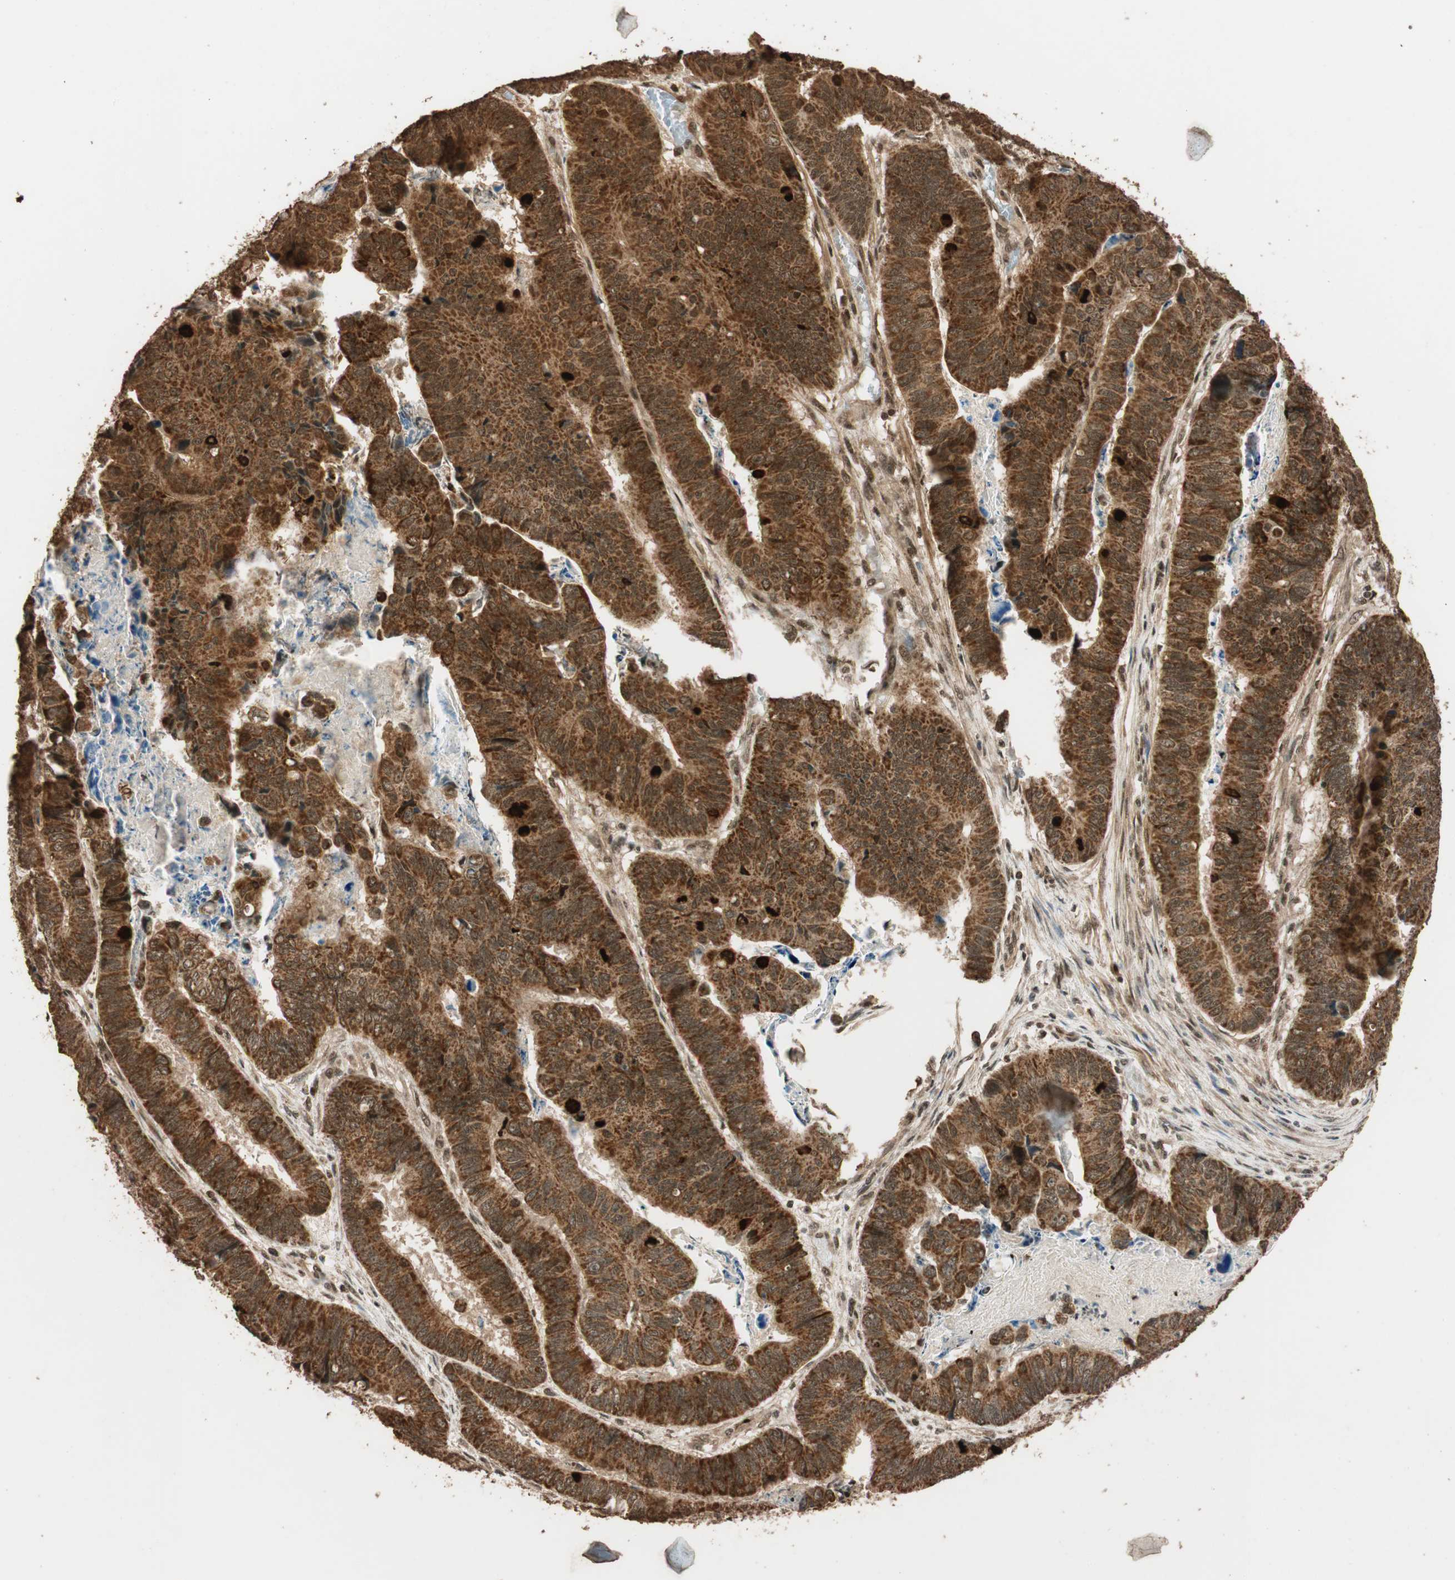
{"staining": {"intensity": "strong", "quantity": ">75%", "location": "cytoplasmic/membranous,nuclear"}, "tissue": "stomach cancer", "cell_type": "Tumor cells", "image_type": "cancer", "snomed": [{"axis": "morphology", "description": "Adenocarcinoma, NOS"}, {"axis": "topography", "description": "Stomach, lower"}], "caption": "A micrograph of human adenocarcinoma (stomach) stained for a protein reveals strong cytoplasmic/membranous and nuclear brown staining in tumor cells.", "gene": "ALKBH5", "patient": {"sex": "male", "age": 77}}